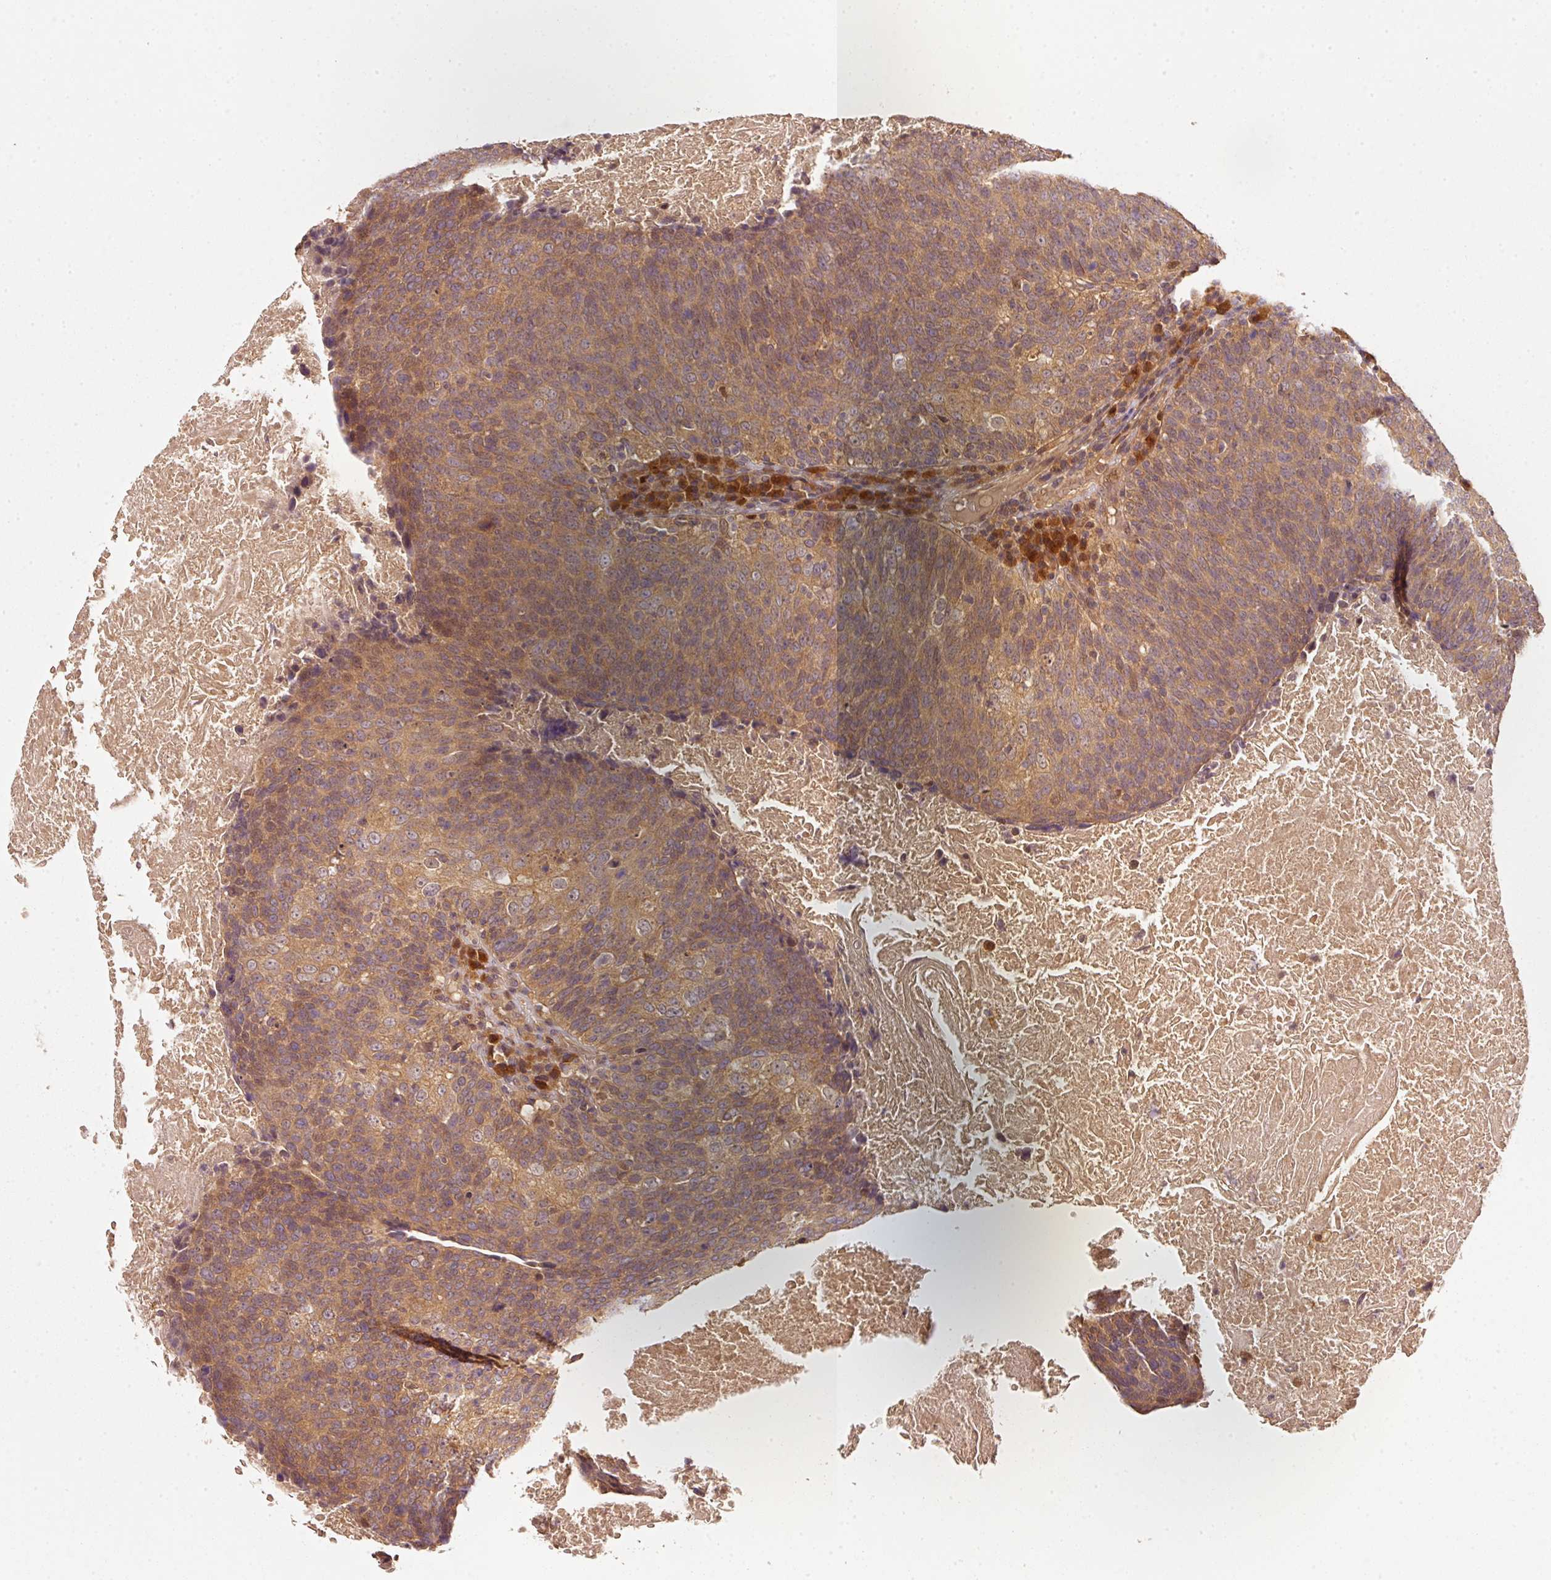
{"staining": {"intensity": "moderate", "quantity": ">75%", "location": "cytoplasmic/membranous"}, "tissue": "head and neck cancer", "cell_type": "Tumor cells", "image_type": "cancer", "snomed": [{"axis": "morphology", "description": "Squamous cell carcinoma, NOS"}, {"axis": "morphology", "description": "Squamous cell carcinoma, metastatic, NOS"}, {"axis": "topography", "description": "Lymph node"}, {"axis": "topography", "description": "Head-Neck"}], "caption": "A high-resolution histopathology image shows immunohistochemistry staining of head and neck cancer (squamous cell carcinoma), which shows moderate cytoplasmic/membranous positivity in about >75% of tumor cells. Using DAB (3,3'-diaminobenzidine) (brown) and hematoxylin (blue) stains, captured at high magnification using brightfield microscopy.", "gene": "RRAS2", "patient": {"sex": "male", "age": 62}}